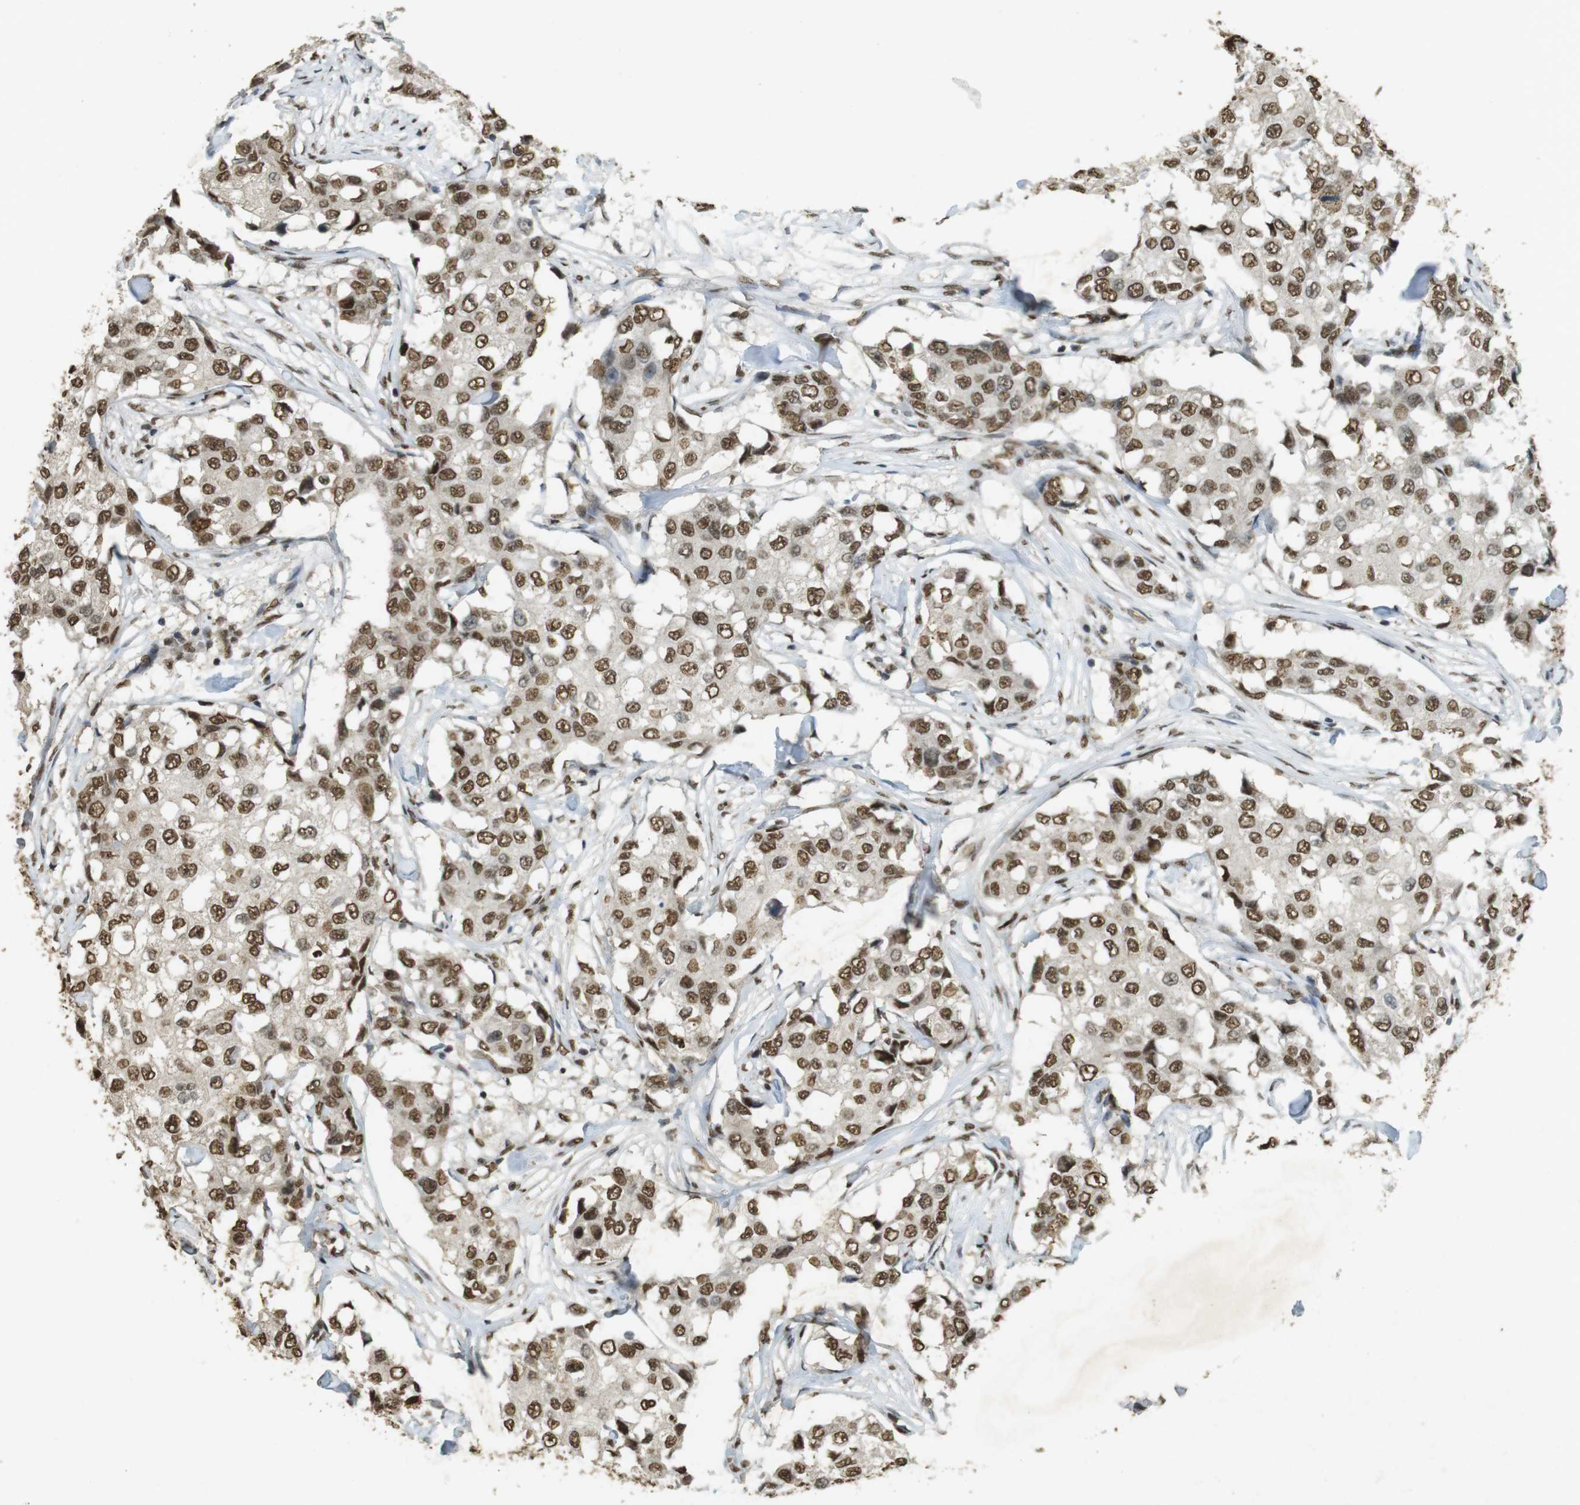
{"staining": {"intensity": "moderate", "quantity": ">75%", "location": "nuclear"}, "tissue": "breast cancer", "cell_type": "Tumor cells", "image_type": "cancer", "snomed": [{"axis": "morphology", "description": "Duct carcinoma"}, {"axis": "topography", "description": "Breast"}], "caption": "Immunohistochemical staining of human breast cancer displays moderate nuclear protein expression in approximately >75% of tumor cells.", "gene": "GATA4", "patient": {"sex": "female", "age": 27}}